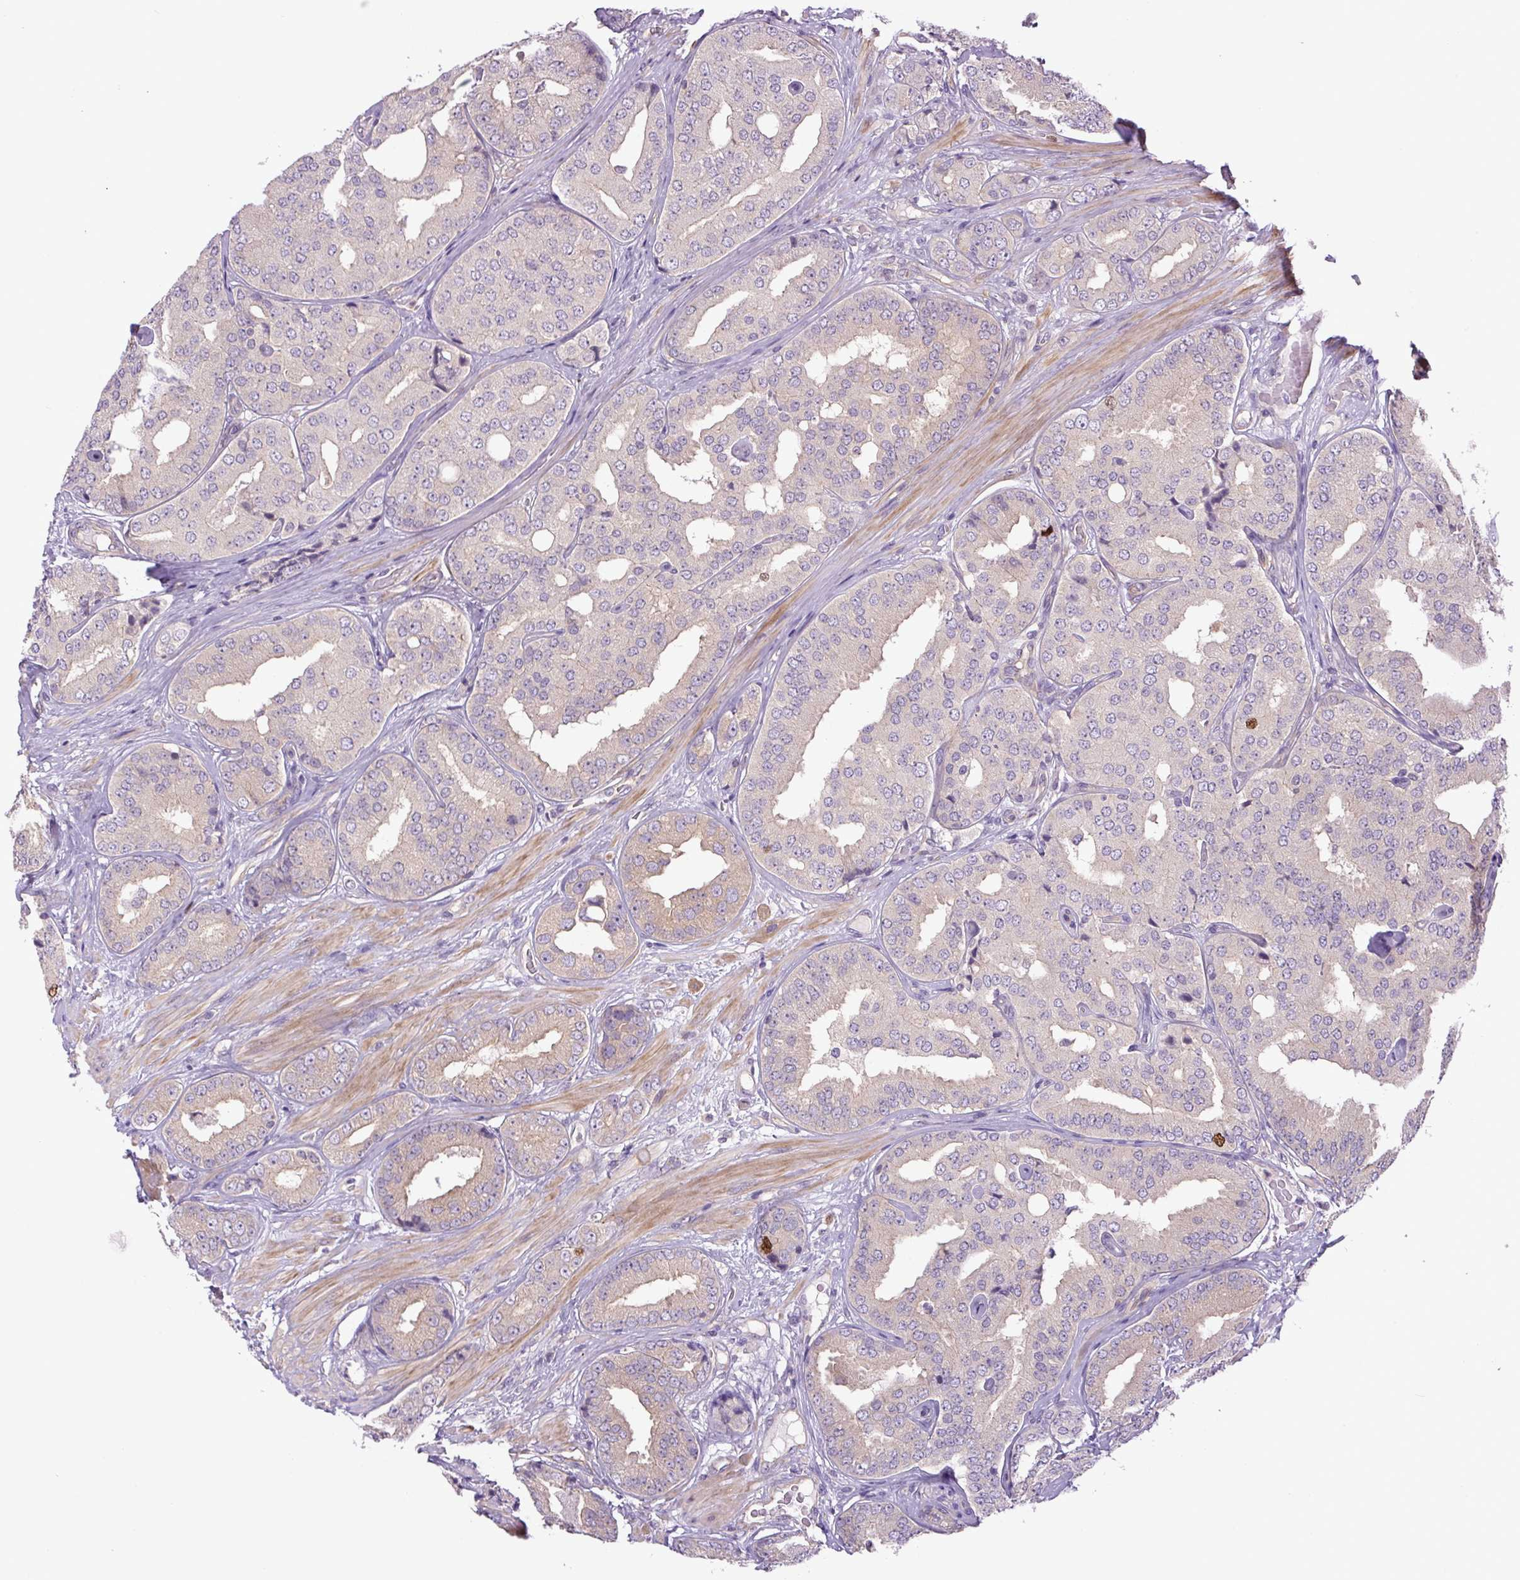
{"staining": {"intensity": "negative", "quantity": "none", "location": "none"}, "tissue": "prostate cancer", "cell_type": "Tumor cells", "image_type": "cancer", "snomed": [{"axis": "morphology", "description": "Adenocarcinoma, High grade"}, {"axis": "topography", "description": "Prostate"}], "caption": "DAB (3,3'-diaminobenzidine) immunohistochemical staining of human prostate adenocarcinoma (high-grade) shows no significant staining in tumor cells.", "gene": "KIFC1", "patient": {"sex": "male", "age": 63}}